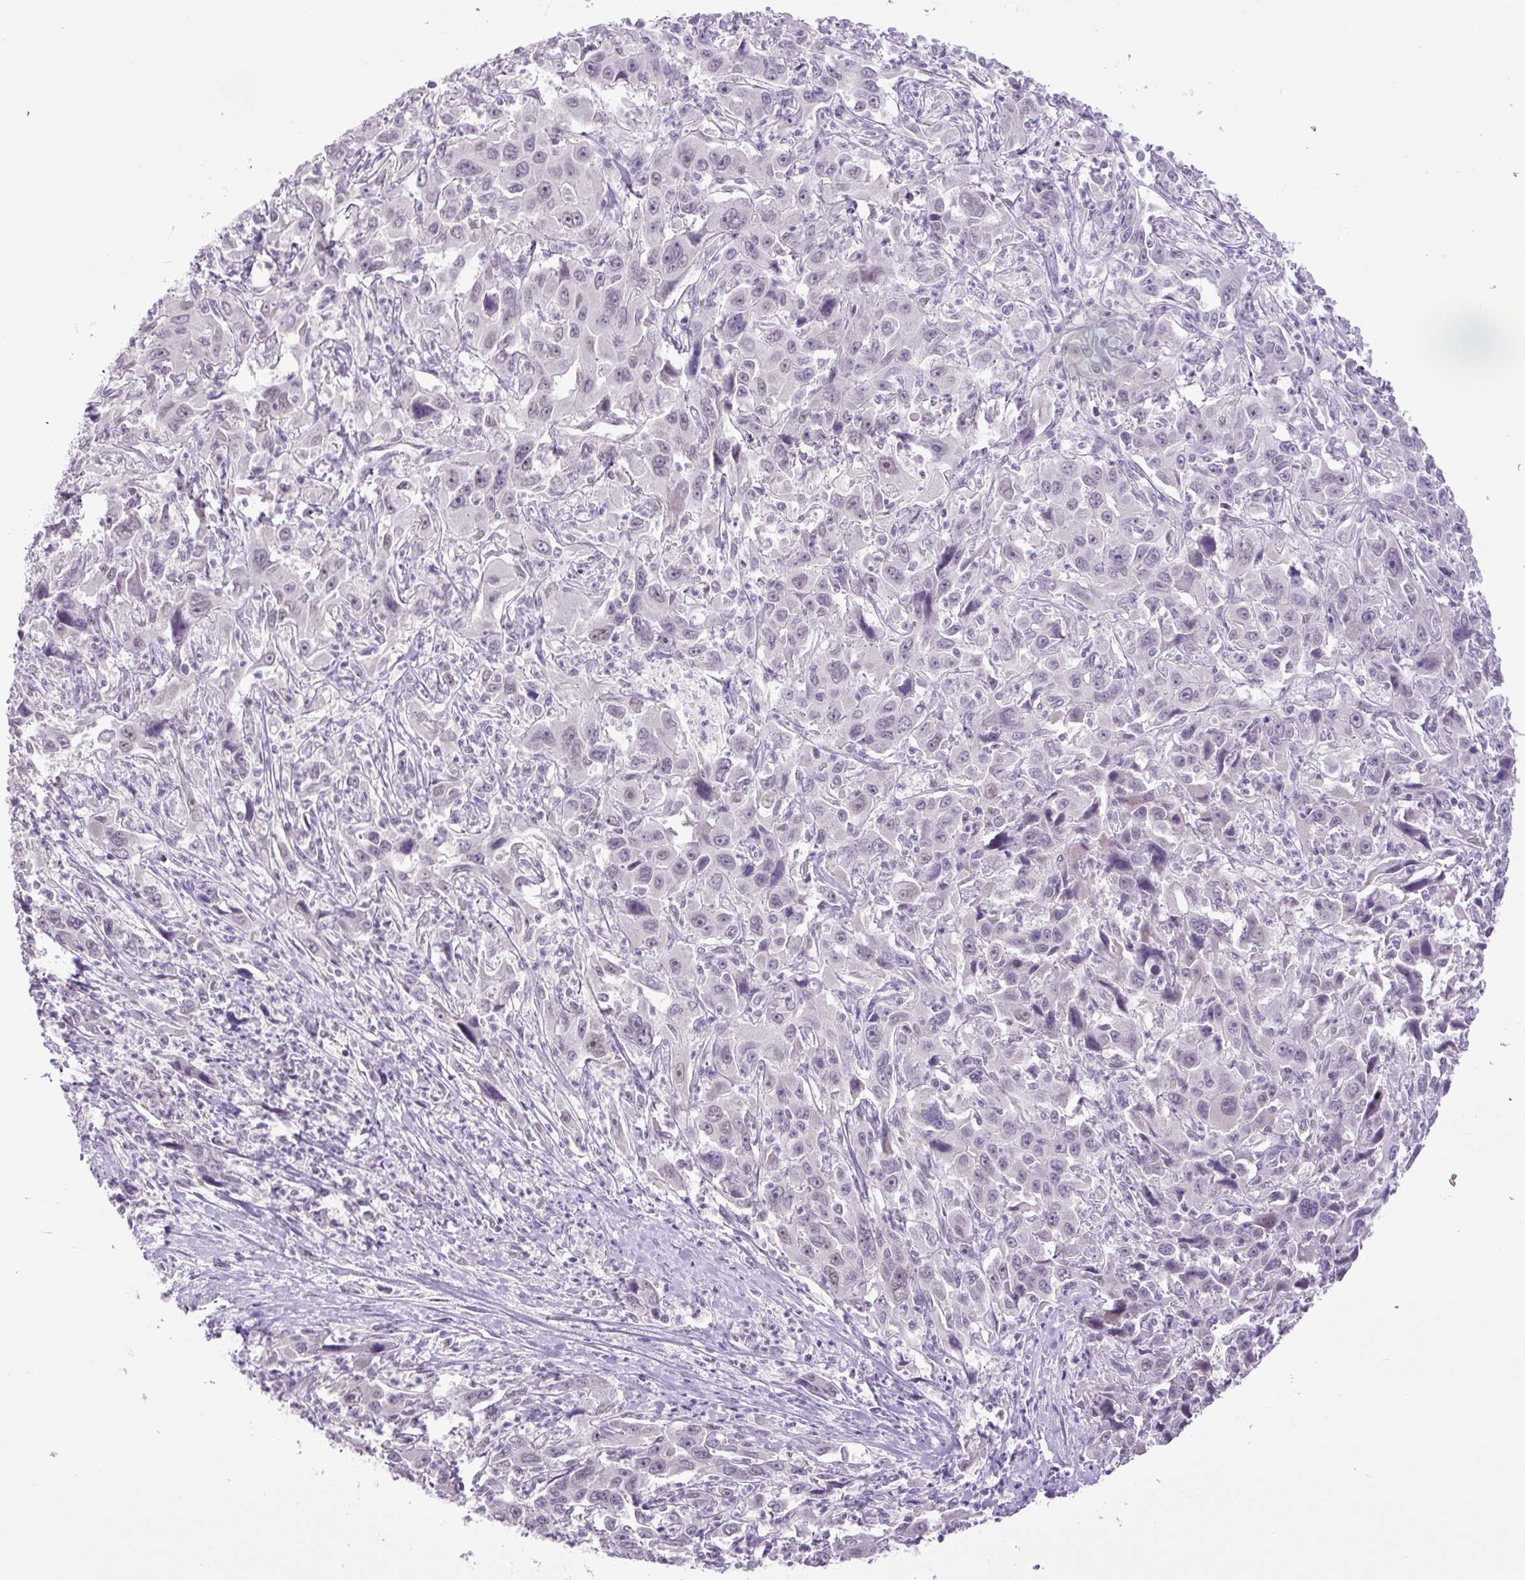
{"staining": {"intensity": "negative", "quantity": "none", "location": "none"}, "tissue": "liver cancer", "cell_type": "Tumor cells", "image_type": "cancer", "snomed": [{"axis": "morphology", "description": "Carcinoma, Hepatocellular, NOS"}, {"axis": "topography", "description": "Liver"}], "caption": "Tumor cells are negative for protein expression in human liver cancer.", "gene": "KPNA1", "patient": {"sex": "male", "age": 63}}